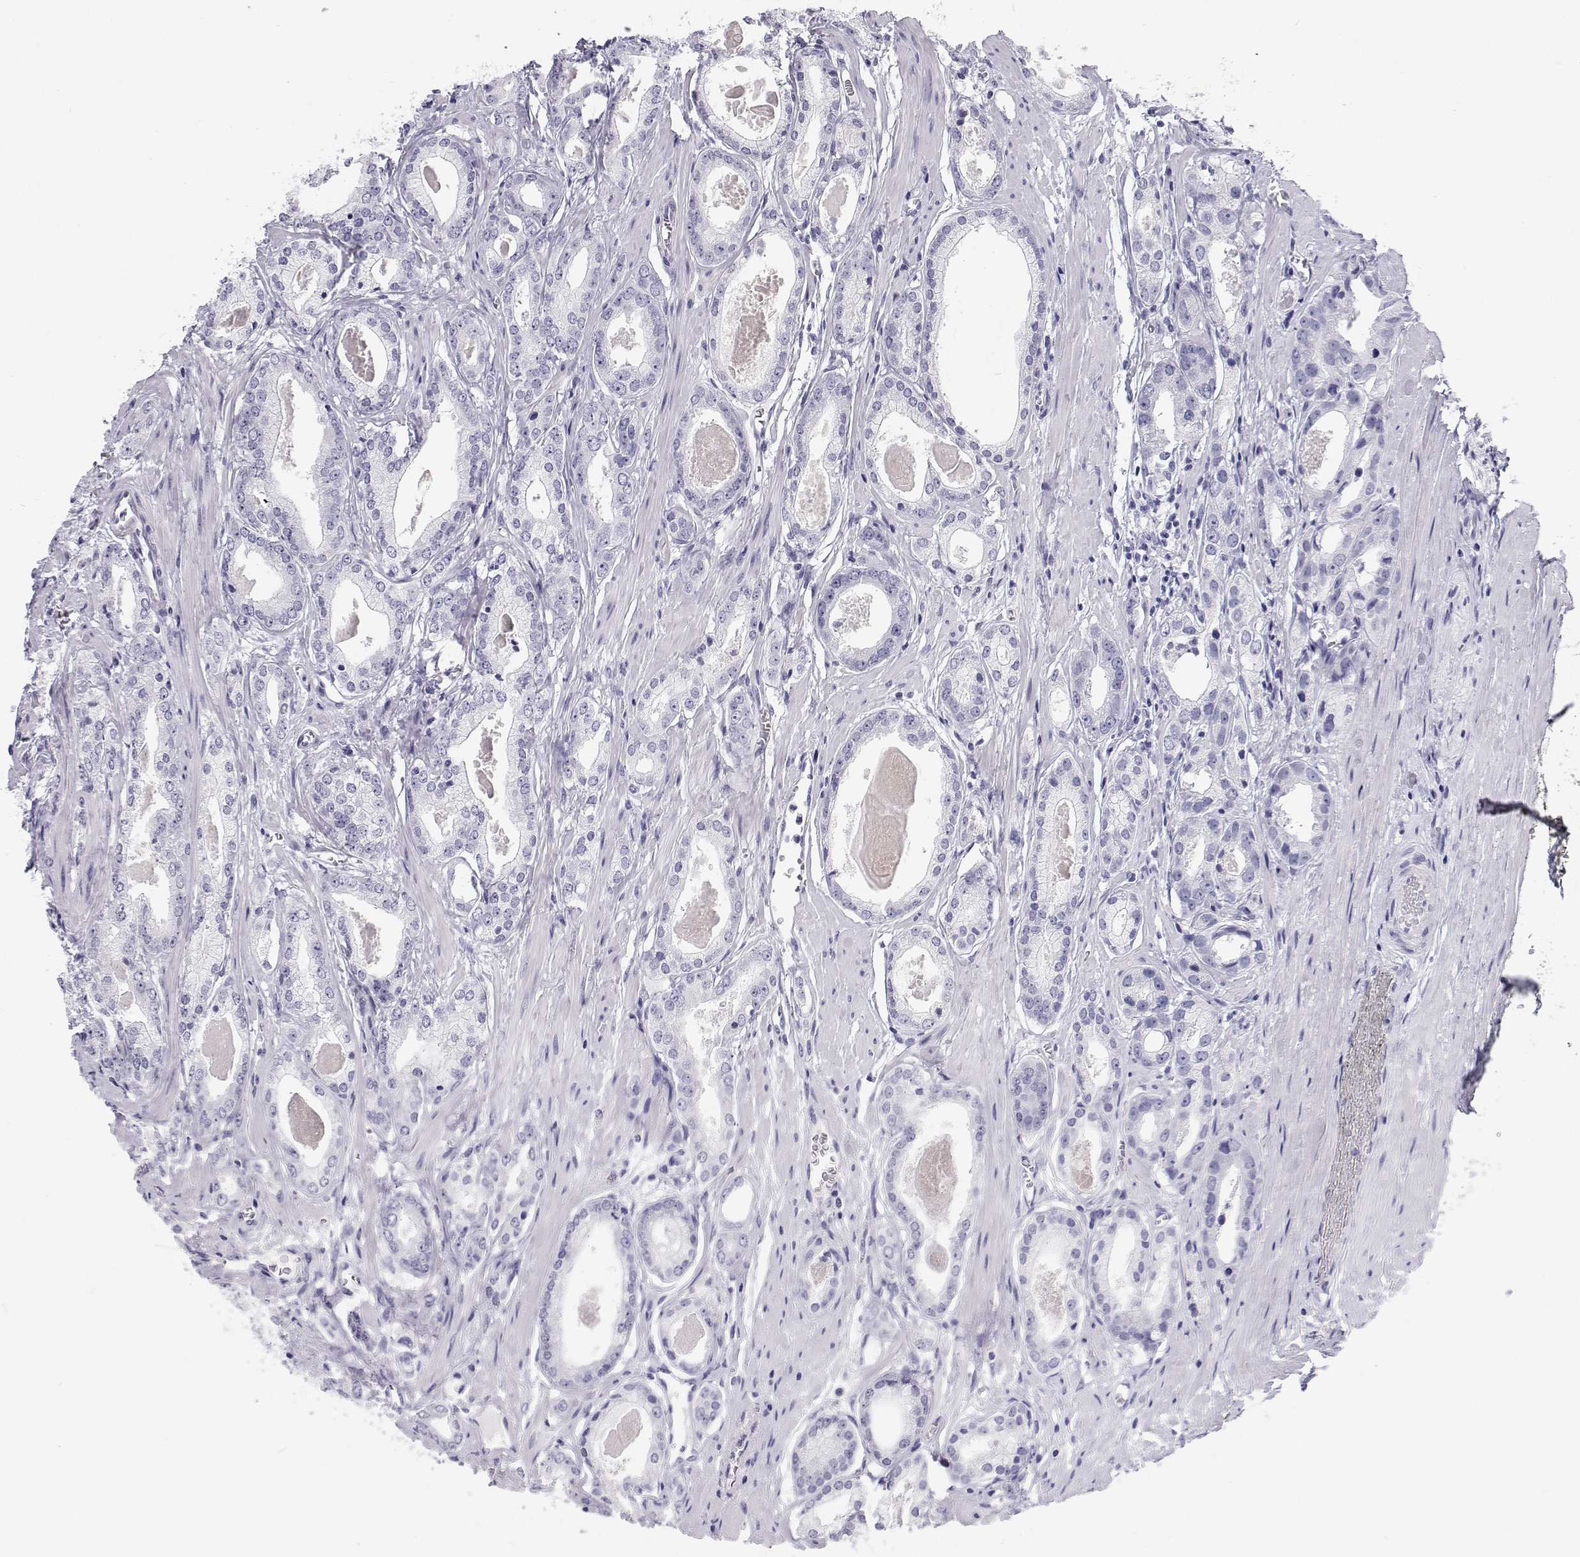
{"staining": {"intensity": "negative", "quantity": "none", "location": "none"}, "tissue": "prostate cancer", "cell_type": "Tumor cells", "image_type": "cancer", "snomed": [{"axis": "morphology", "description": "Adenocarcinoma, NOS"}, {"axis": "morphology", "description": "Adenocarcinoma, Low grade"}, {"axis": "topography", "description": "Prostate"}], "caption": "Protein analysis of low-grade adenocarcinoma (prostate) reveals no significant positivity in tumor cells.", "gene": "BHMT", "patient": {"sex": "male", "age": 64}}